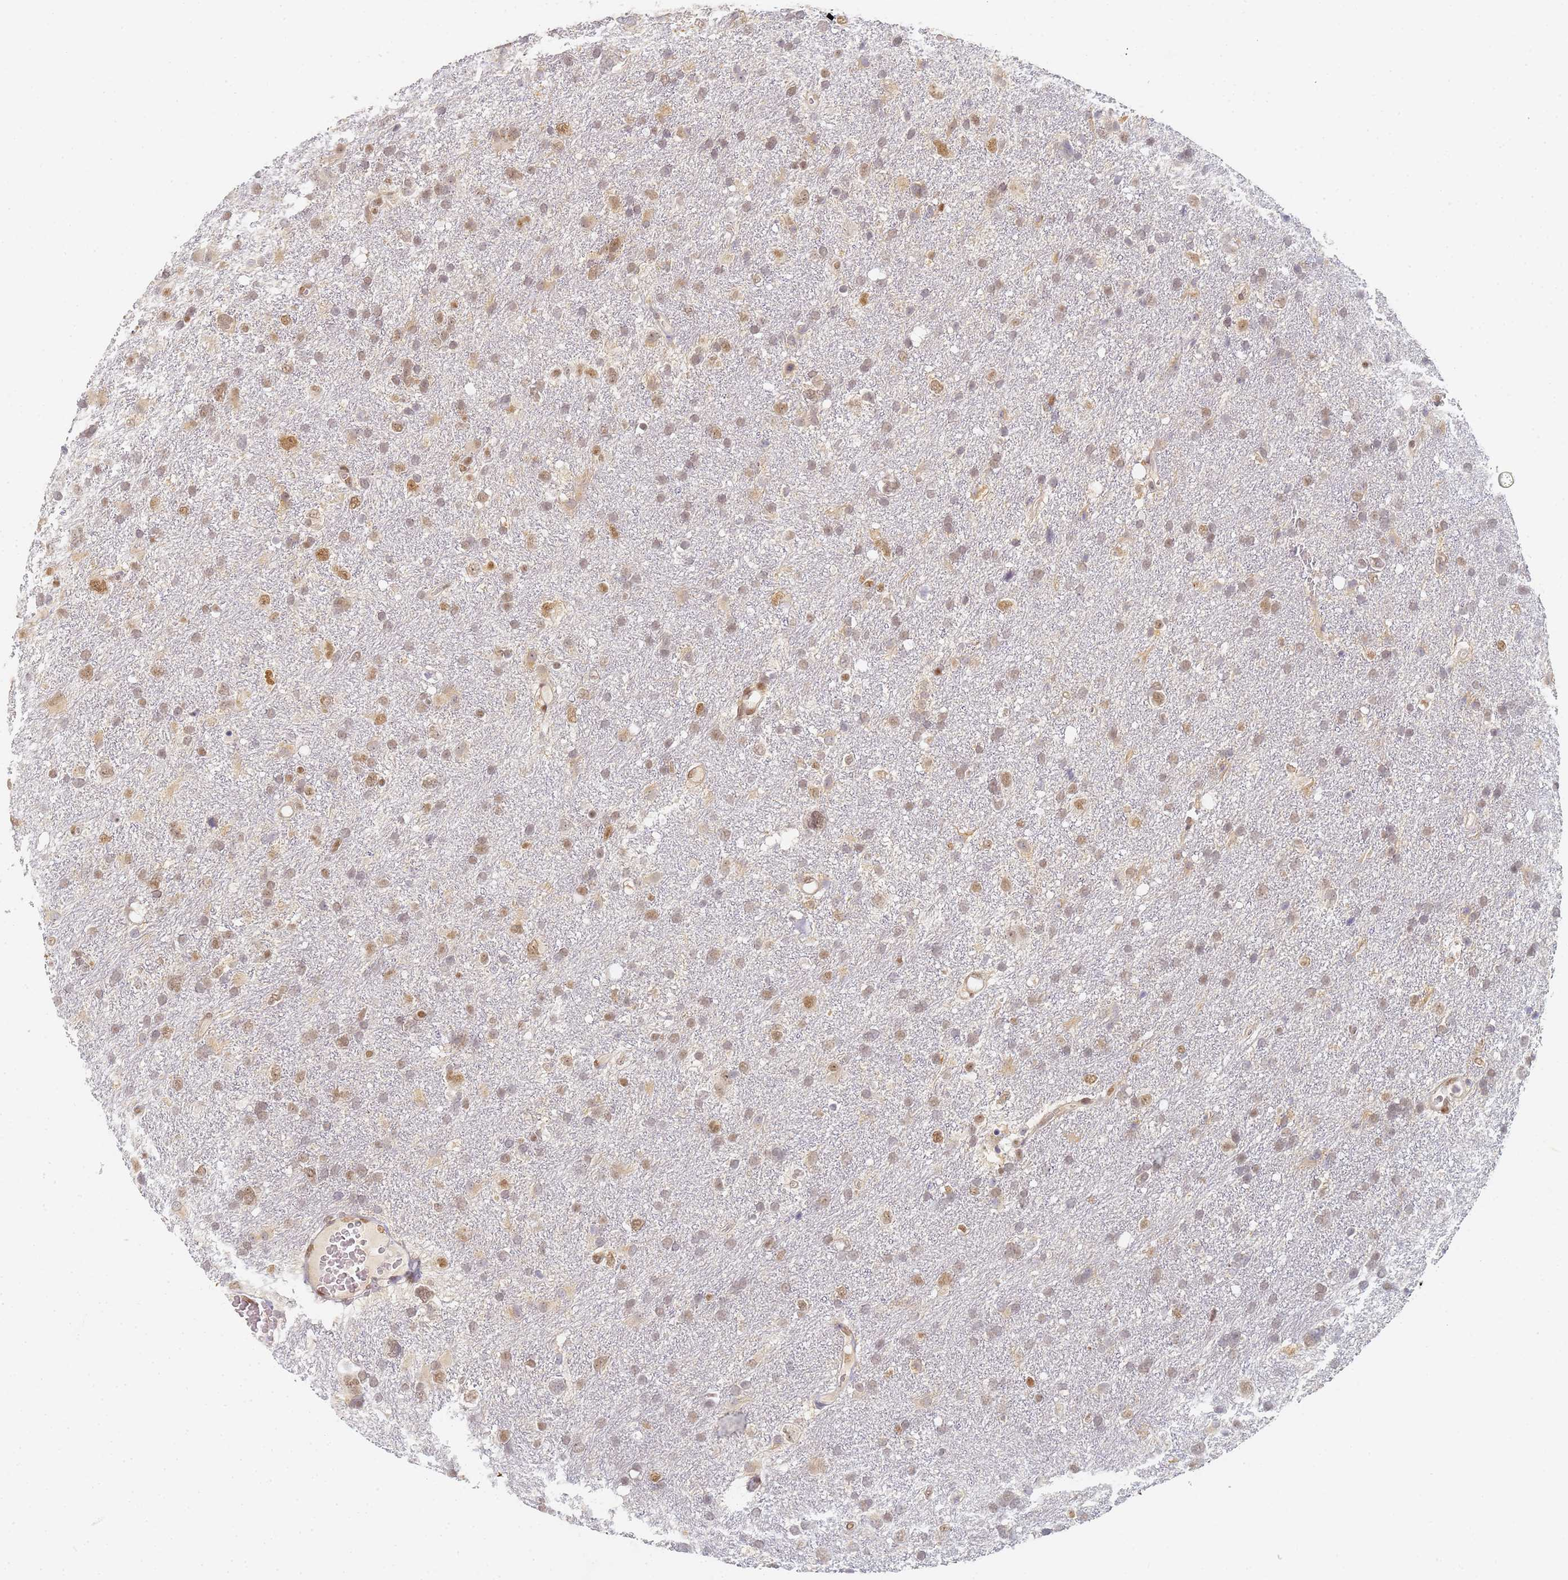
{"staining": {"intensity": "moderate", "quantity": "25%-75%", "location": "nuclear"}, "tissue": "glioma", "cell_type": "Tumor cells", "image_type": "cancer", "snomed": [{"axis": "morphology", "description": "Glioma, malignant, High grade"}, {"axis": "topography", "description": "Brain"}], "caption": "Immunohistochemical staining of human glioma displays moderate nuclear protein staining in about 25%-75% of tumor cells. (IHC, brightfield microscopy, high magnification).", "gene": "HMCES", "patient": {"sex": "male", "age": 61}}